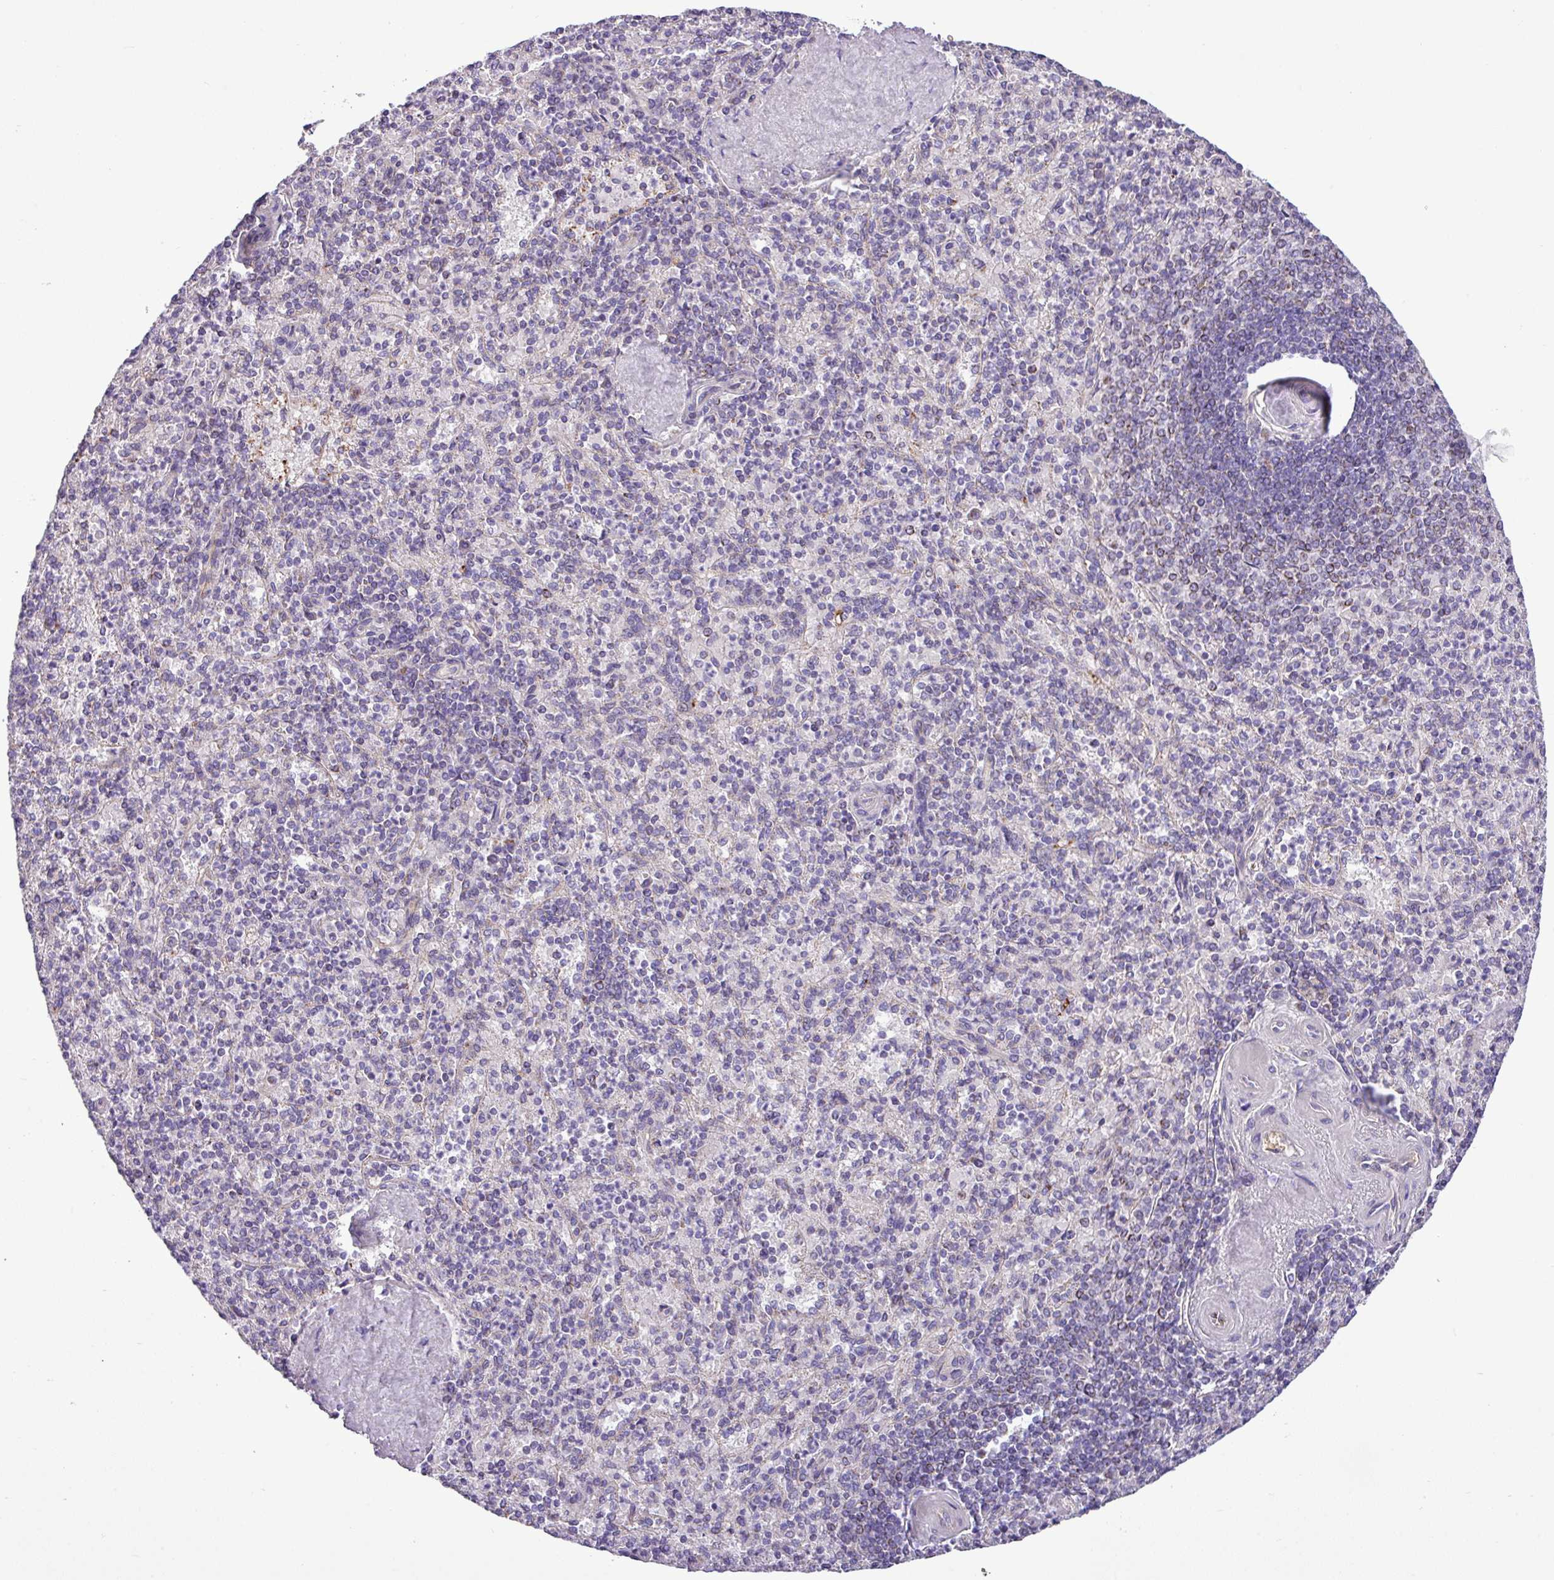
{"staining": {"intensity": "negative", "quantity": "none", "location": "none"}, "tissue": "spleen", "cell_type": "Cells in red pulp", "image_type": "normal", "snomed": [{"axis": "morphology", "description": "Normal tissue, NOS"}, {"axis": "topography", "description": "Spleen"}], "caption": "The micrograph shows no staining of cells in red pulp in benign spleen.", "gene": "CWH43", "patient": {"sex": "male", "age": 82}}